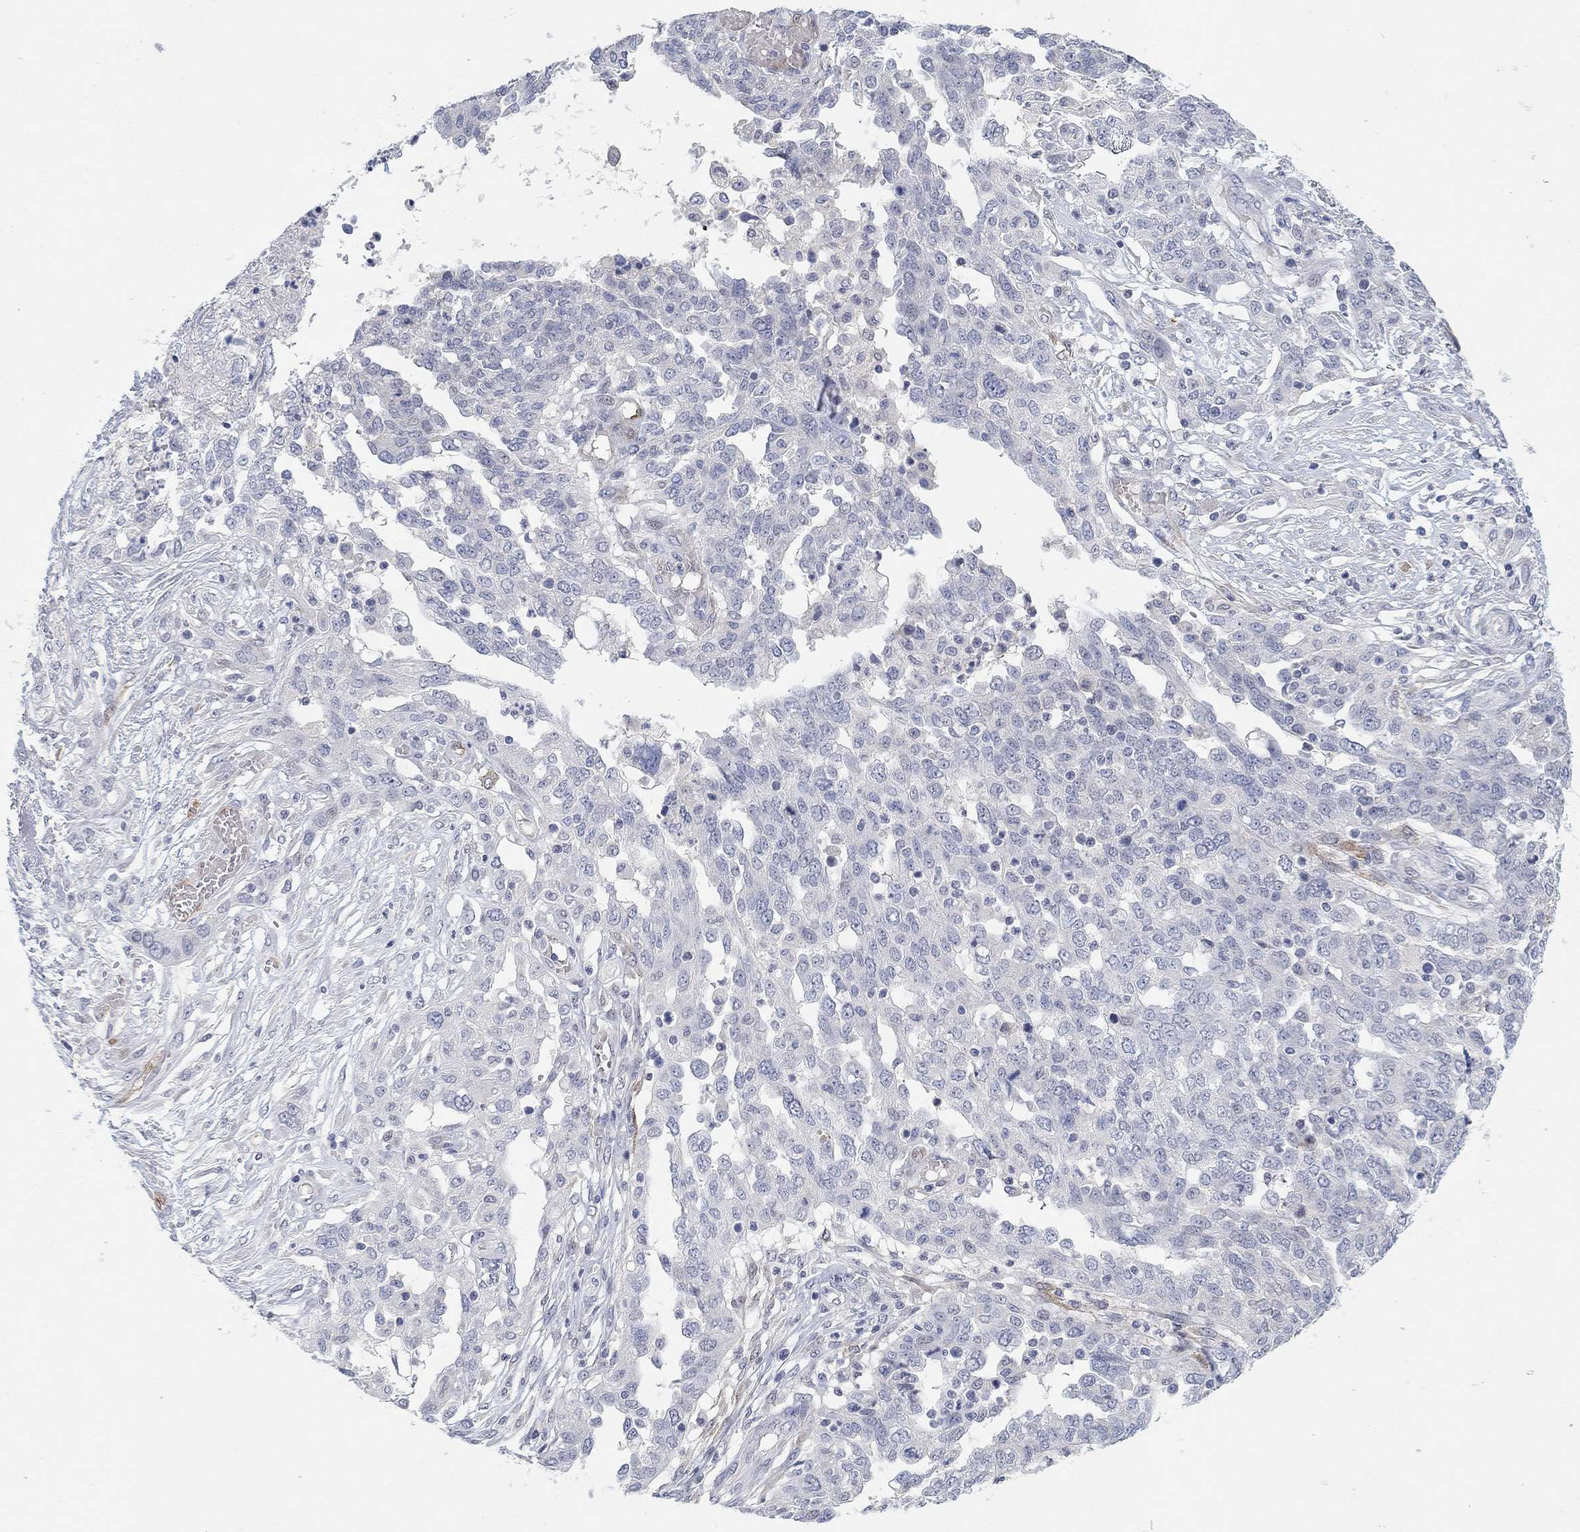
{"staining": {"intensity": "negative", "quantity": "none", "location": "none"}, "tissue": "ovarian cancer", "cell_type": "Tumor cells", "image_type": "cancer", "snomed": [{"axis": "morphology", "description": "Cystadenocarcinoma, serous, NOS"}, {"axis": "topography", "description": "Ovary"}], "caption": "This is an IHC image of human ovarian cancer (serous cystadenocarcinoma). There is no staining in tumor cells.", "gene": "VAT1L", "patient": {"sex": "female", "age": 67}}